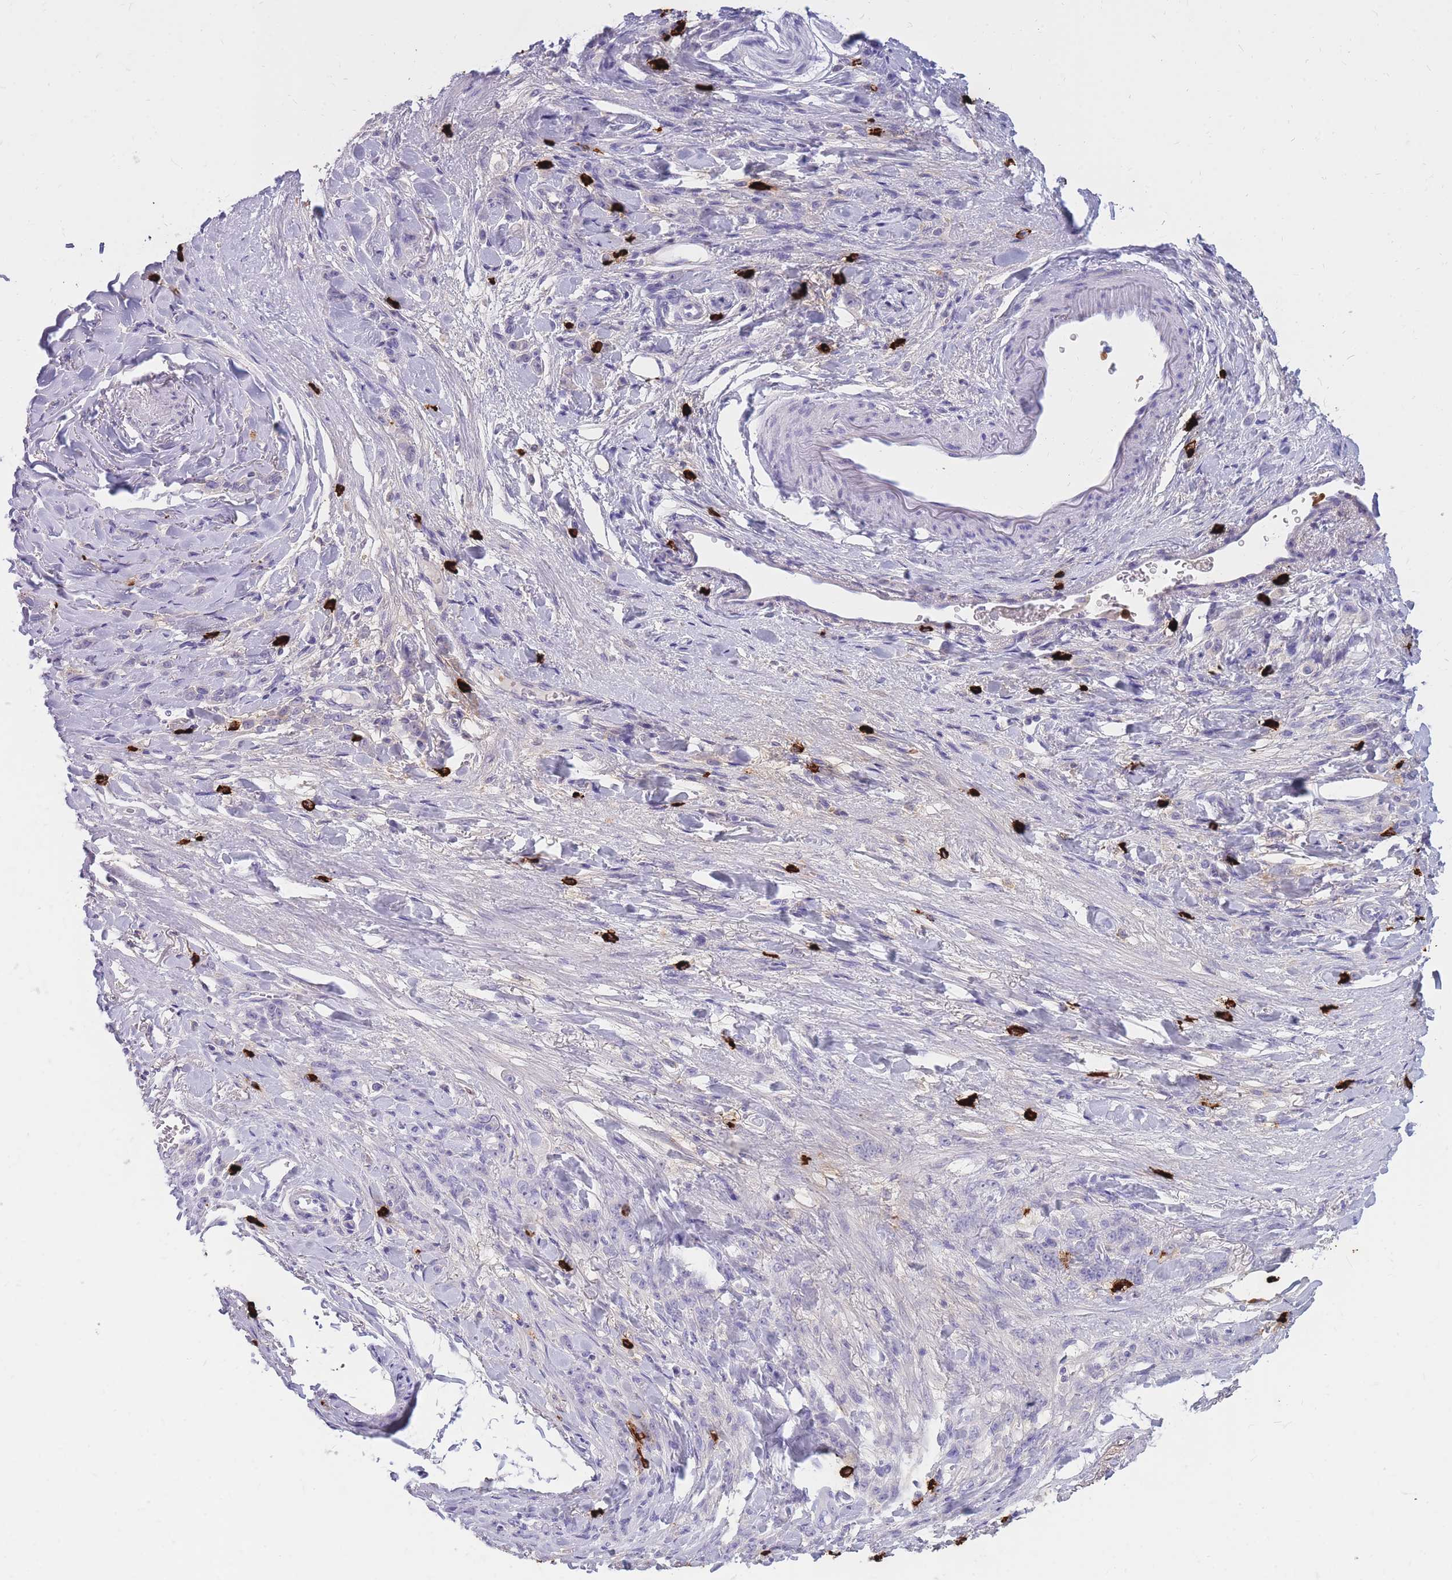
{"staining": {"intensity": "negative", "quantity": "none", "location": "none"}, "tissue": "stomach cancer", "cell_type": "Tumor cells", "image_type": "cancer", "snomed": [{"axis": "morphology", "description": "Normal tissue, NOS"}, {"axis": "morphology", "description": "Adenocarcinoma, NOS"}, {"axis": "topography", "description": "Stomach"}], "caption": "There is no significant staining in tumor cells of adenocarcinoma (stomach).", "gene": "TPSAB1", "patient": {"sex": "male", "age": 82}}